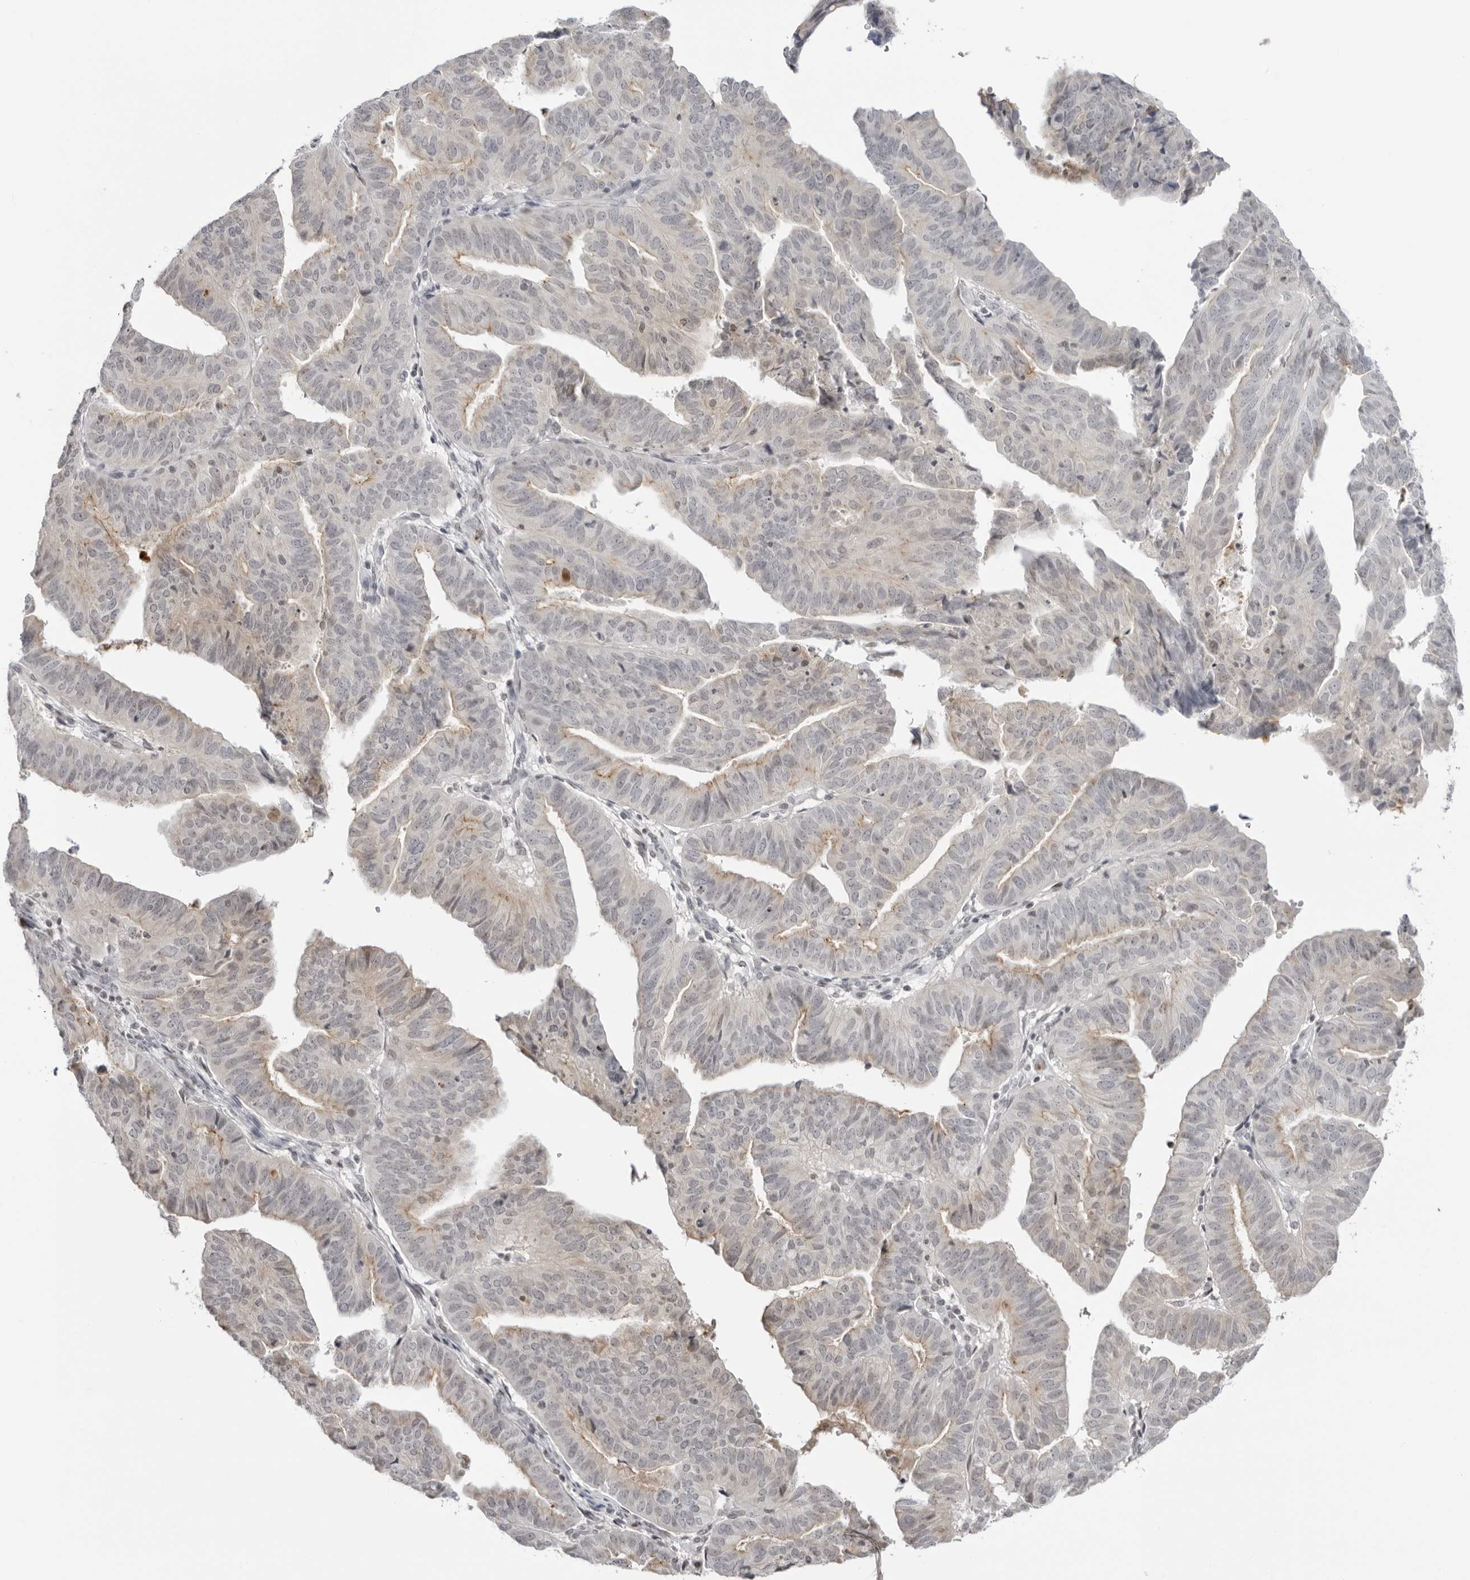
{"staining": {"intensity": "weak", "quantity": "25%-75%", "location": "cytoplasmic/membranous"}, "tissue": "endometrial cancer", "cell_type": "Tumor cells", "image_type": "cancer", "snomed": [{"axis": "morphology", "description": "Adenocarcinoma, NOS"}, {"axis": "topography", "description": "Uterus"}], "caption": "Immunohistochemistry (IHC) of human endometrial adenocarcinoma shows low levels of weak cytoplasmic/membranous positivity in approximately 25%-75% of tumor cells. Using DAB (brown) and hematoxylin (blue) stains, captured at high magnification using brightfield microscopy.", "gene": "RNF146", "patient": {"sex": "female", "age": 77}}